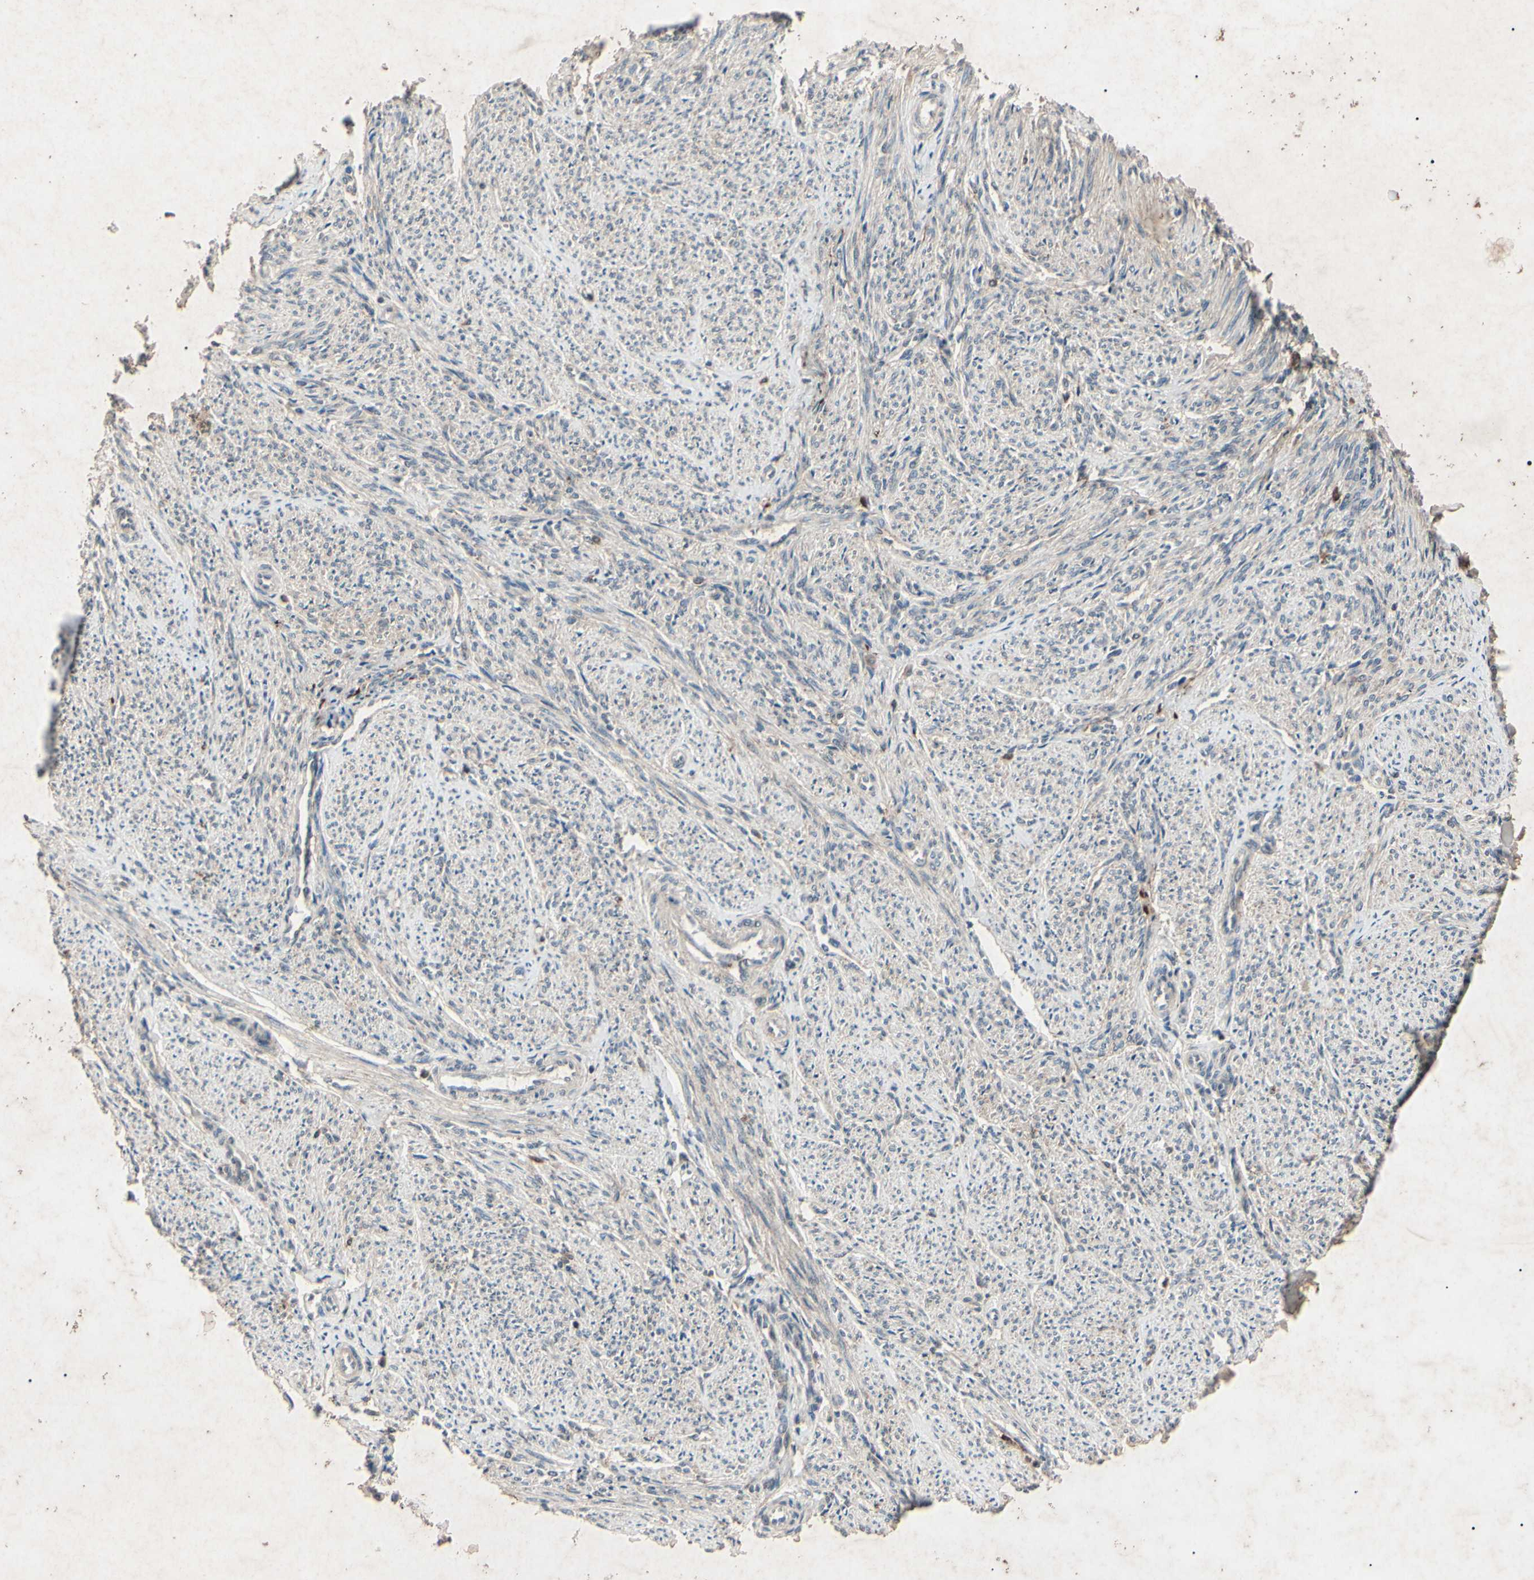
{"staining": {"intensity": "moderate", "quantity": "25%-75%", "location": "cytoplasmic/membranous"}, "tissue": "smooth muscle", "cell_type": "Smooth muscle cells", "image_type": "normal", "snomed": [{"axis": "morphology", "description": "Normal tissue, NOS"}, {"axis": "topography", "description": "Smooth muscle"}], "caption": "Immunohistochemical staining of unremarkable smooth muscle shows moderate cytoplasmic/membranous protein positivity in approximately 25%-75% of smooth muscle cells.", "gene": "AEBP1", "patient": {"sex": "female", "age": 65}}